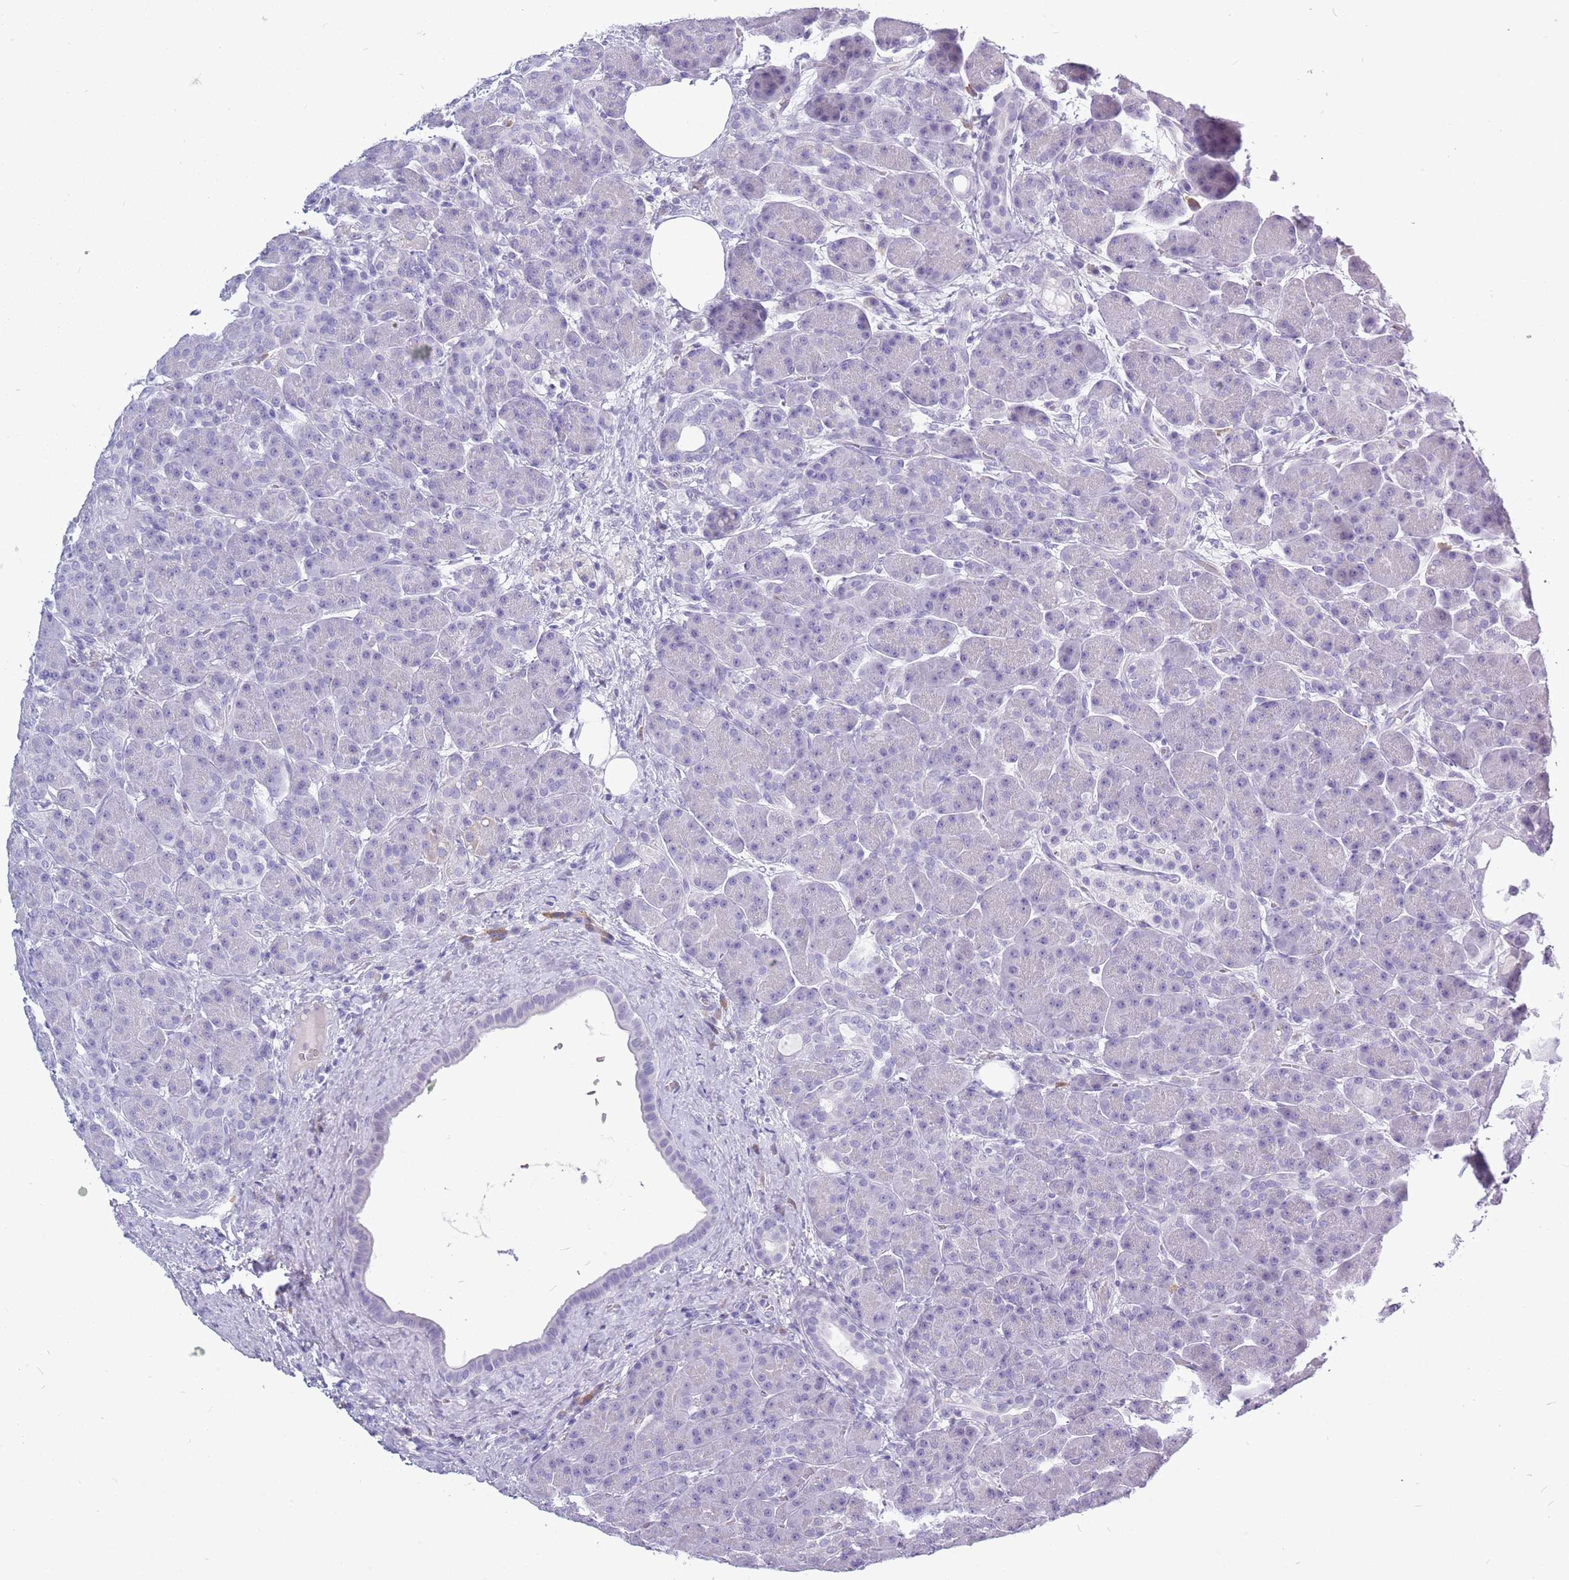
{"staining": {"intensity": "negative", "quantity": "none", "location": "none"}, "tissue": "pancreas", "cell_type": "Exocrine glandular cells", "image_type": "normal", "snomed": [{"axis": "morphology", "description": "Normal tissue, NOS"}, {"axis": "topography", "description": "Pancreas"}], "caption": "A micrograph of pancreas stained for a protein displays no brown staining in exocrine glandular cells.", "gene": "ZNF425", "patient": {"sex": "male", "age": 63}}